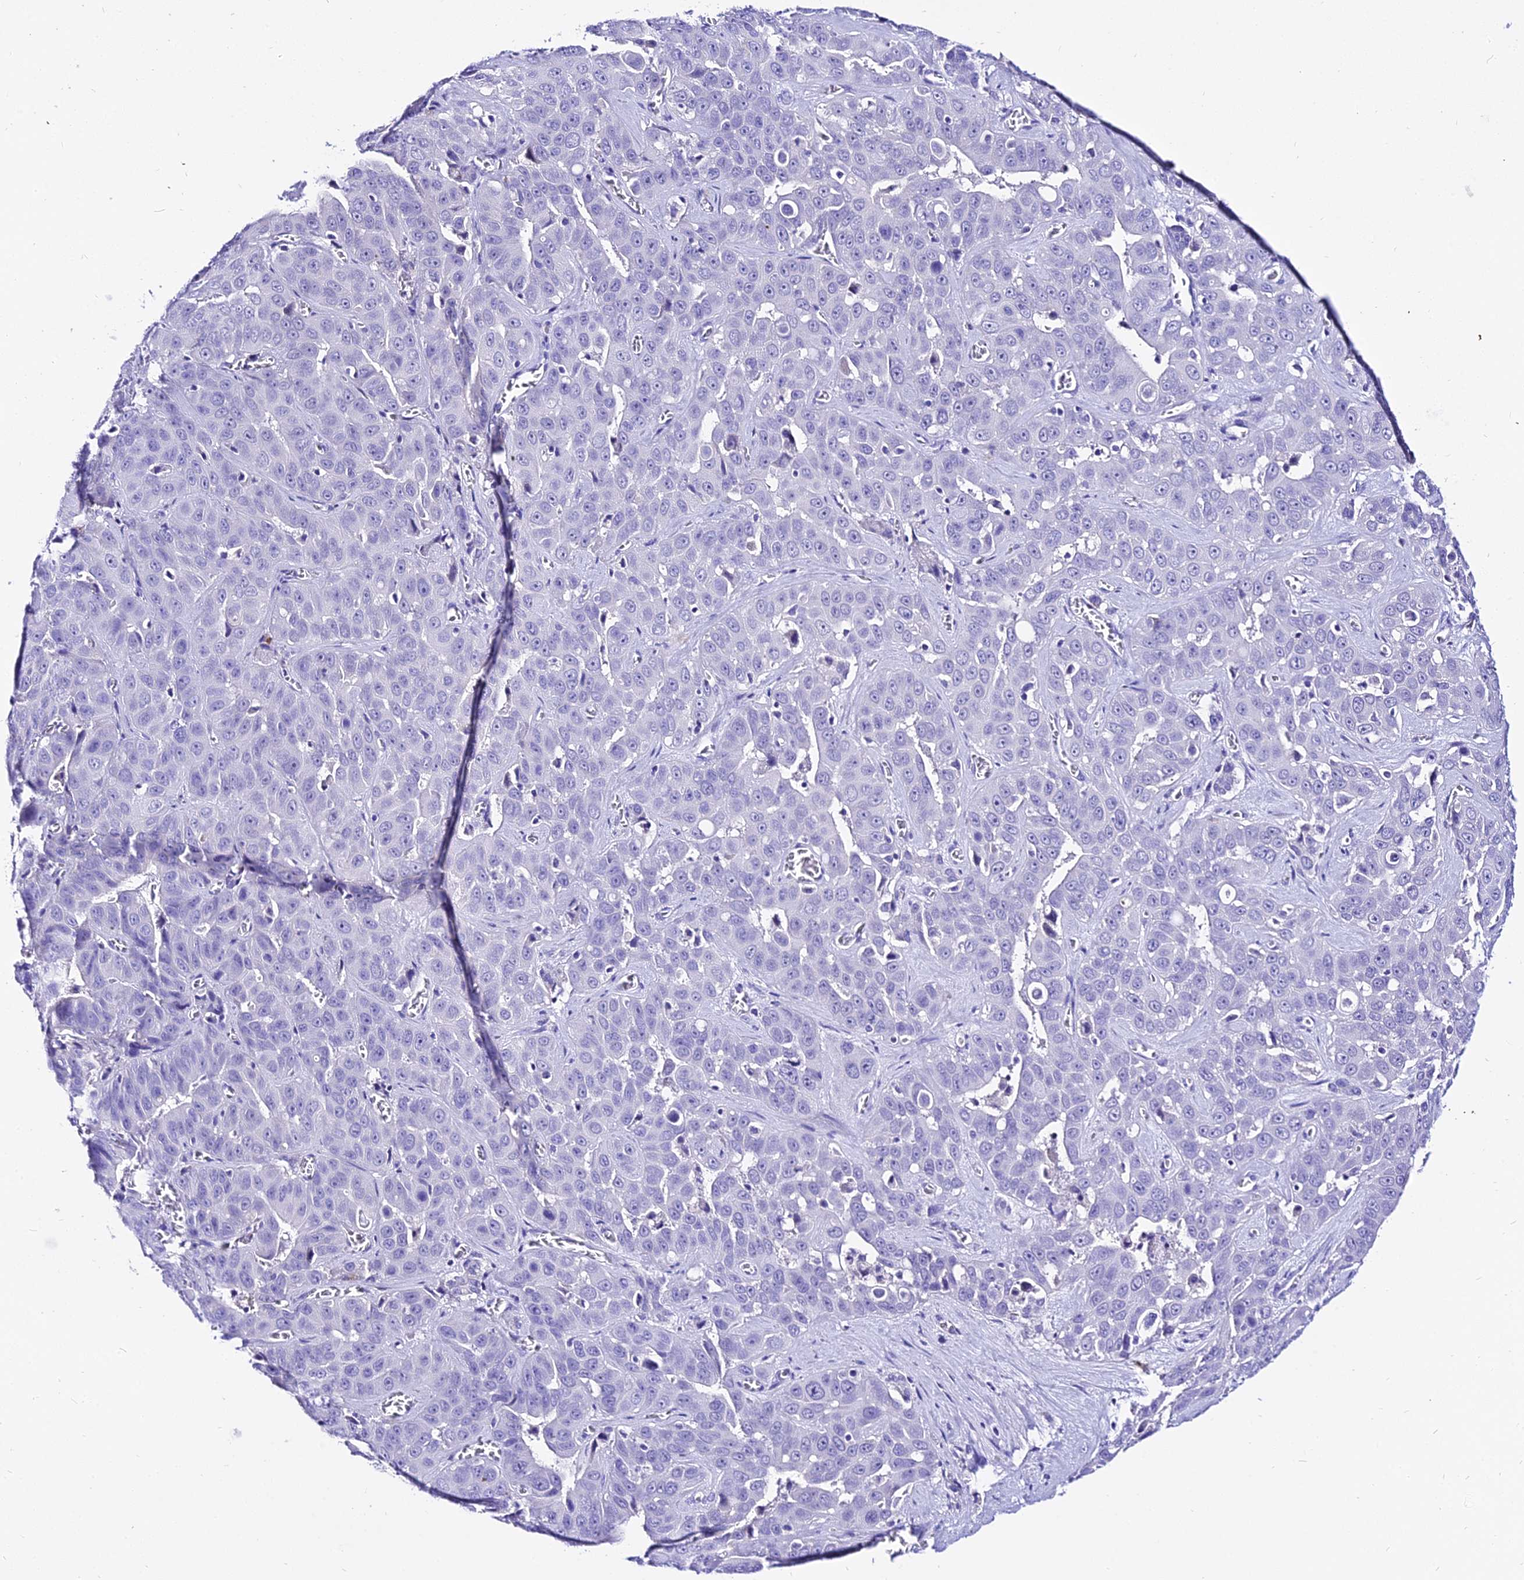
{"staining": {"intensity": "negative", "quantity": "none", "location": "none"}, "tissue": "liver cancer", "cell_type": "Tumor cells", "image_type": "cancer", "snomed": [{"axis": "morphology", "description": "Cholangiocarcinoma"}, {"axis": "topography", "description": "Liver"}], "caption": "Human cholangiocarcinoma (liver) stained for a protein using immunohistochemistry shows no positivity in tumor cells.", "gene": "DEFB106A", "patient": {"sex": "female", "age": 52}}